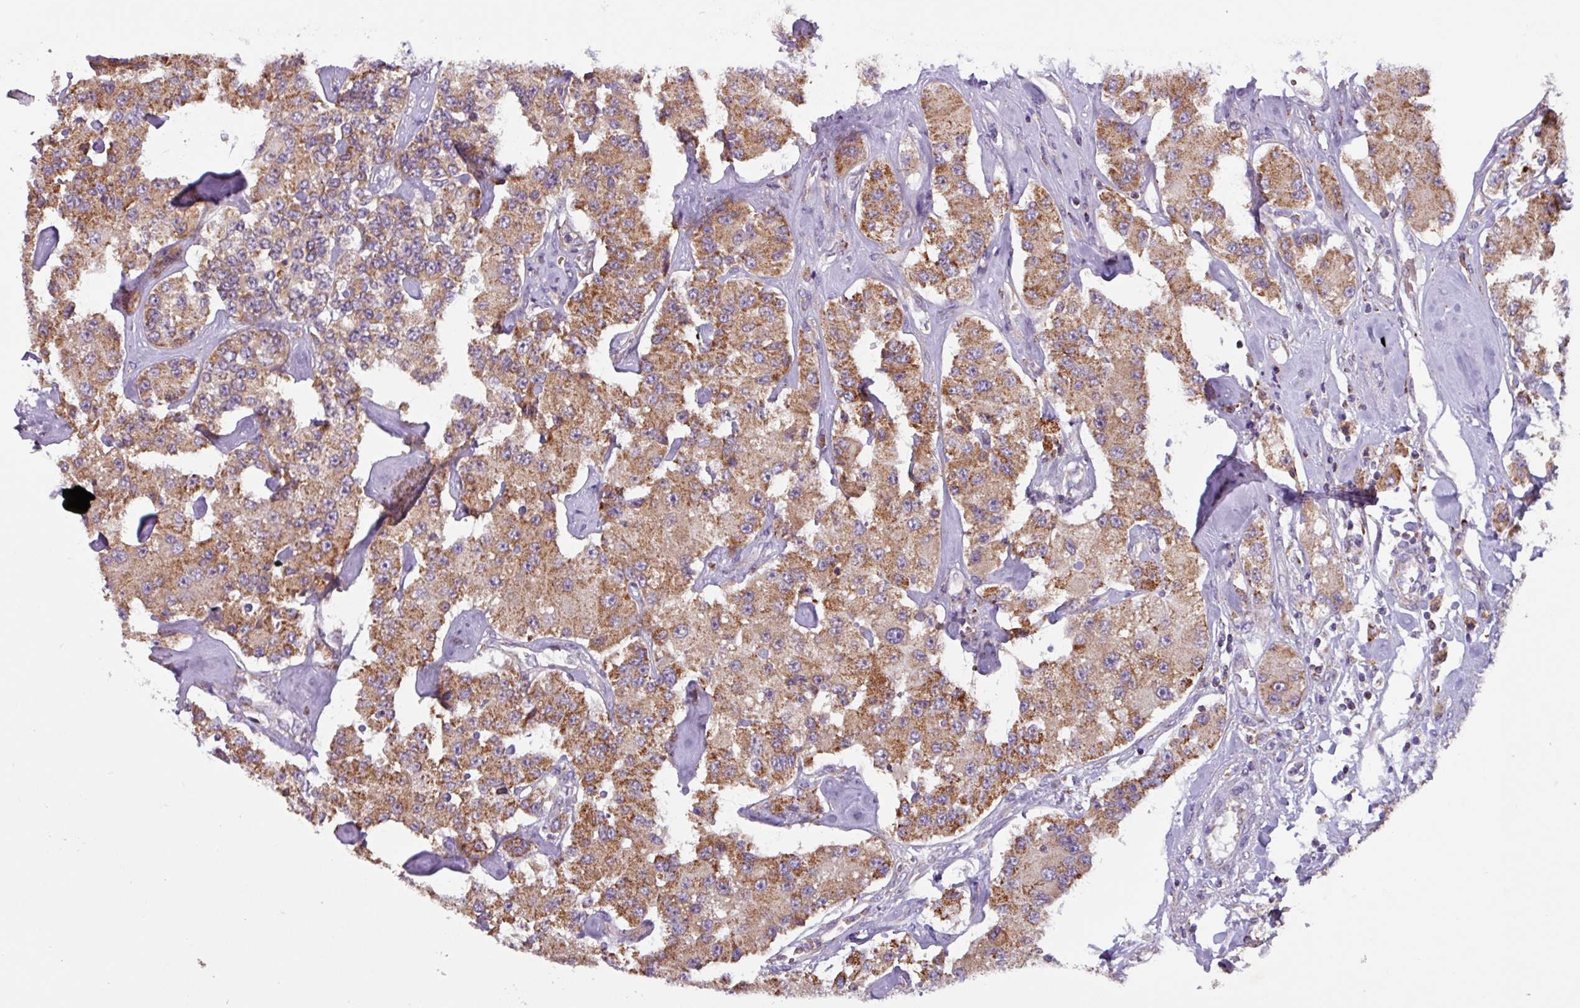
{"staining": {"intensity": "moderate", "quantity": ">75%", "location": "cytoplasmic/membranous"}, "tissue": "carcinoid", "cell_type": "Tumor cells", "image_type": "cancer", "snomed": [{"axis": "morphology", "description": "Carcinoid, malignant, NOS"}, {"axis": "topography", "description": "Pancreas"}], "caption": "Carcinoid stained for a protein (brown) shows moderate cytoplasmic/membranous positive expression in about >75% of tumor cells.", "gene": "AKIRIN1", "patient": {"sex": "male", "age": 41}}